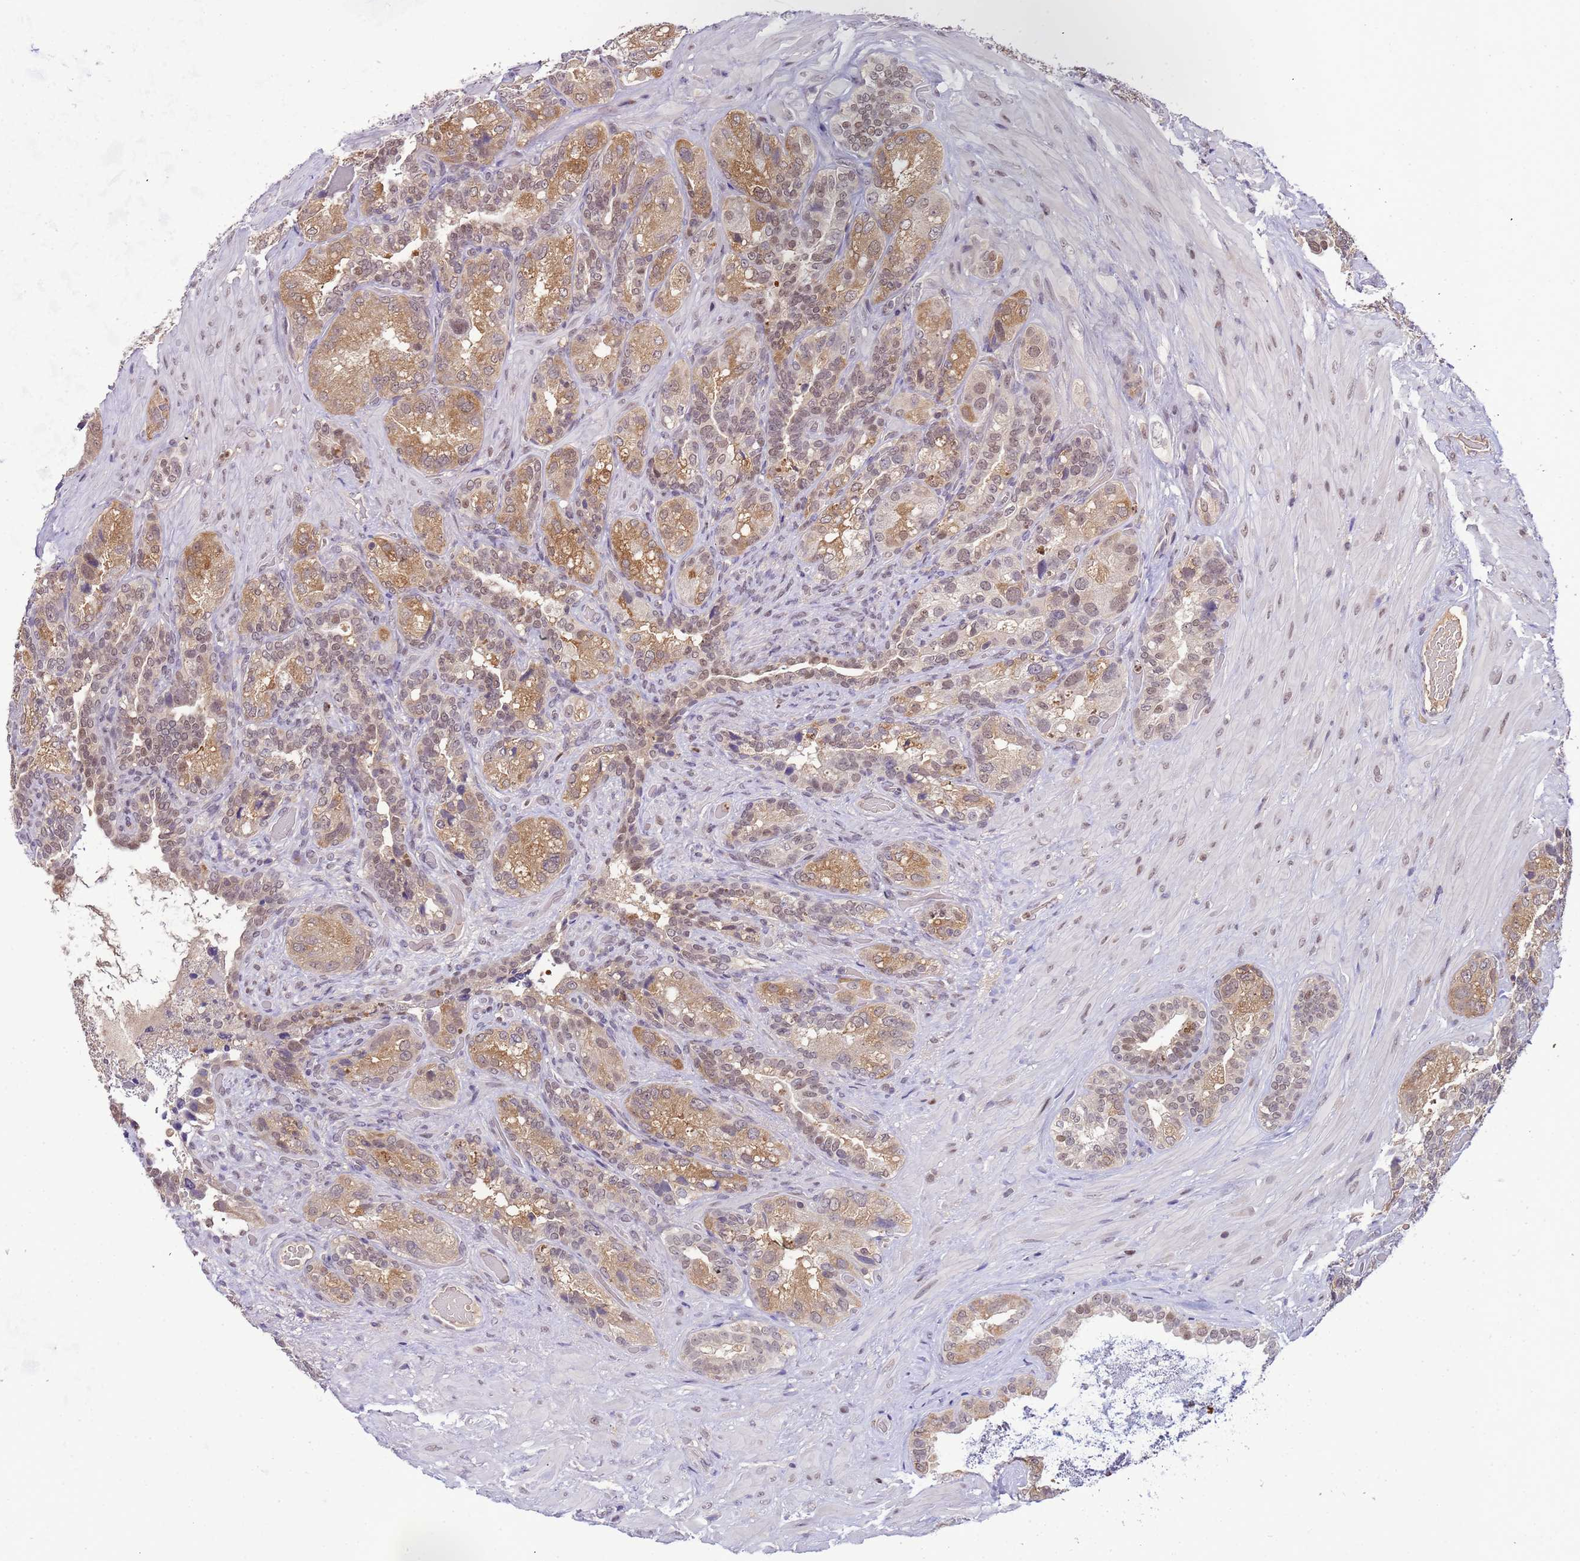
{"staining": {"intensity": "moderate", "quantity": ">75%", "location": "cytoplasmic/membranous,nuclear"}, "tissue": "seminal vesicle", "cell_type": "Glandular cells", "image_type": "normal", "snomed": [{"axis": "morphology", "description": "Normal tissue, NOS"}, {"axis": "topography", "description": "Seminal veicle"}, {"axis": "topography", "description": "Peripheral nerve tissue"}], "caption": "Glandular cells show moderate cytoplasmic/membranous,nuclear expression in approximately >75% of cells in normal seminal vesicle.", "gene": "CD53", "patient": {"sex": "male", "age": 67}}